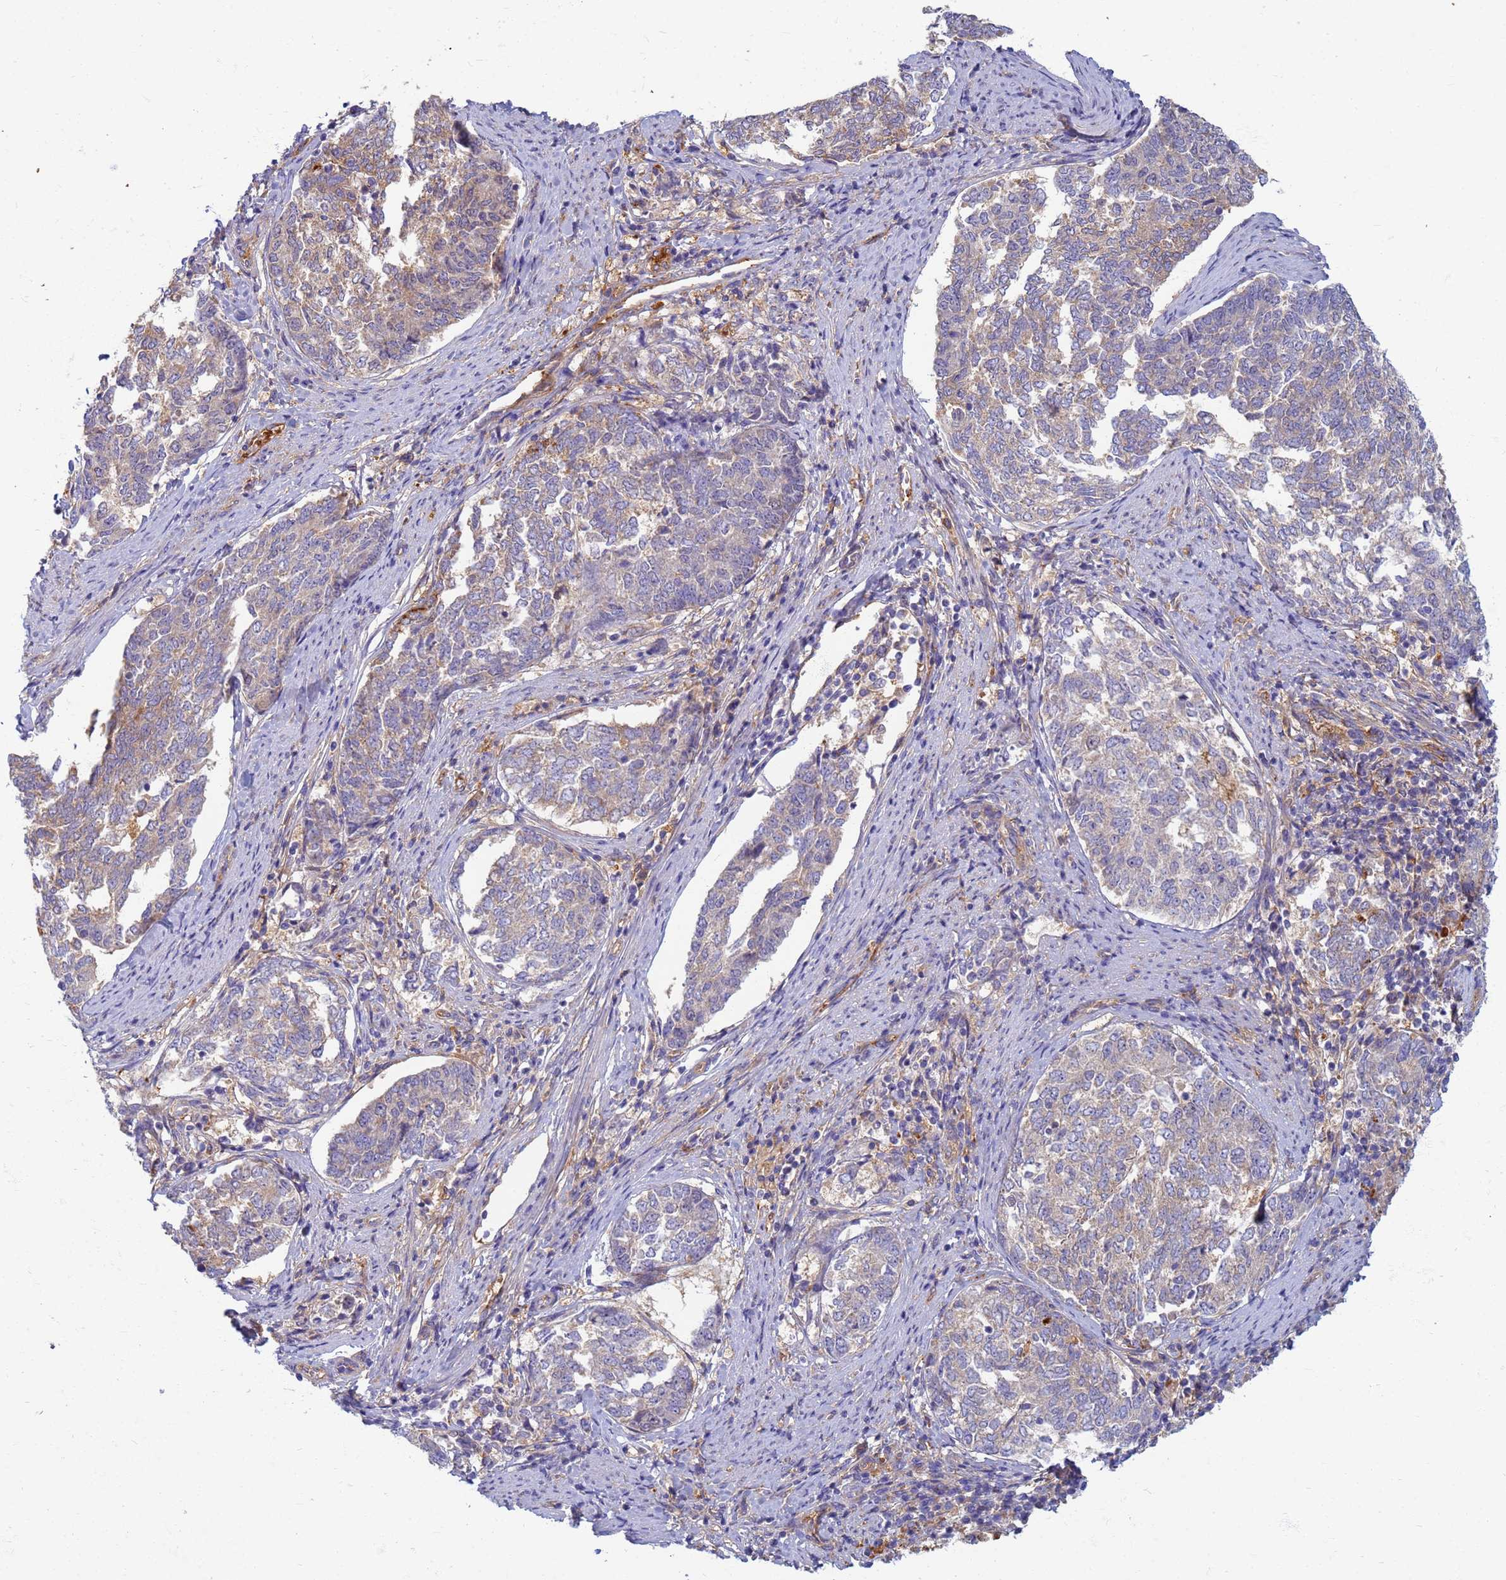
{"staining": {"intensity": "weak", "quantity": "<25%", "location": "cytoplasmic/membranous"}, "tissue": "endometrial cancer", "cell_type": "Tumor cells", "image_type": "cancer", "snomed": [{"axis": "morphology", "description": "Adenocarcinoma, NOS"}, {"axis": "topography", "description": "Endometrium"}], "caption": "IHC of human endometrial cancer (adenocarcinoma) demonstrates no positivity in tumor cells. The staining was performed using DAB (3,3'-diaminobenzidine) to visualize the protein expression in brown, while the nuclei were stained in blue with hematoxylin (Magnification: 20x).", "gene": "EEA1", "patient": {"sex": "female", "age": 80}}